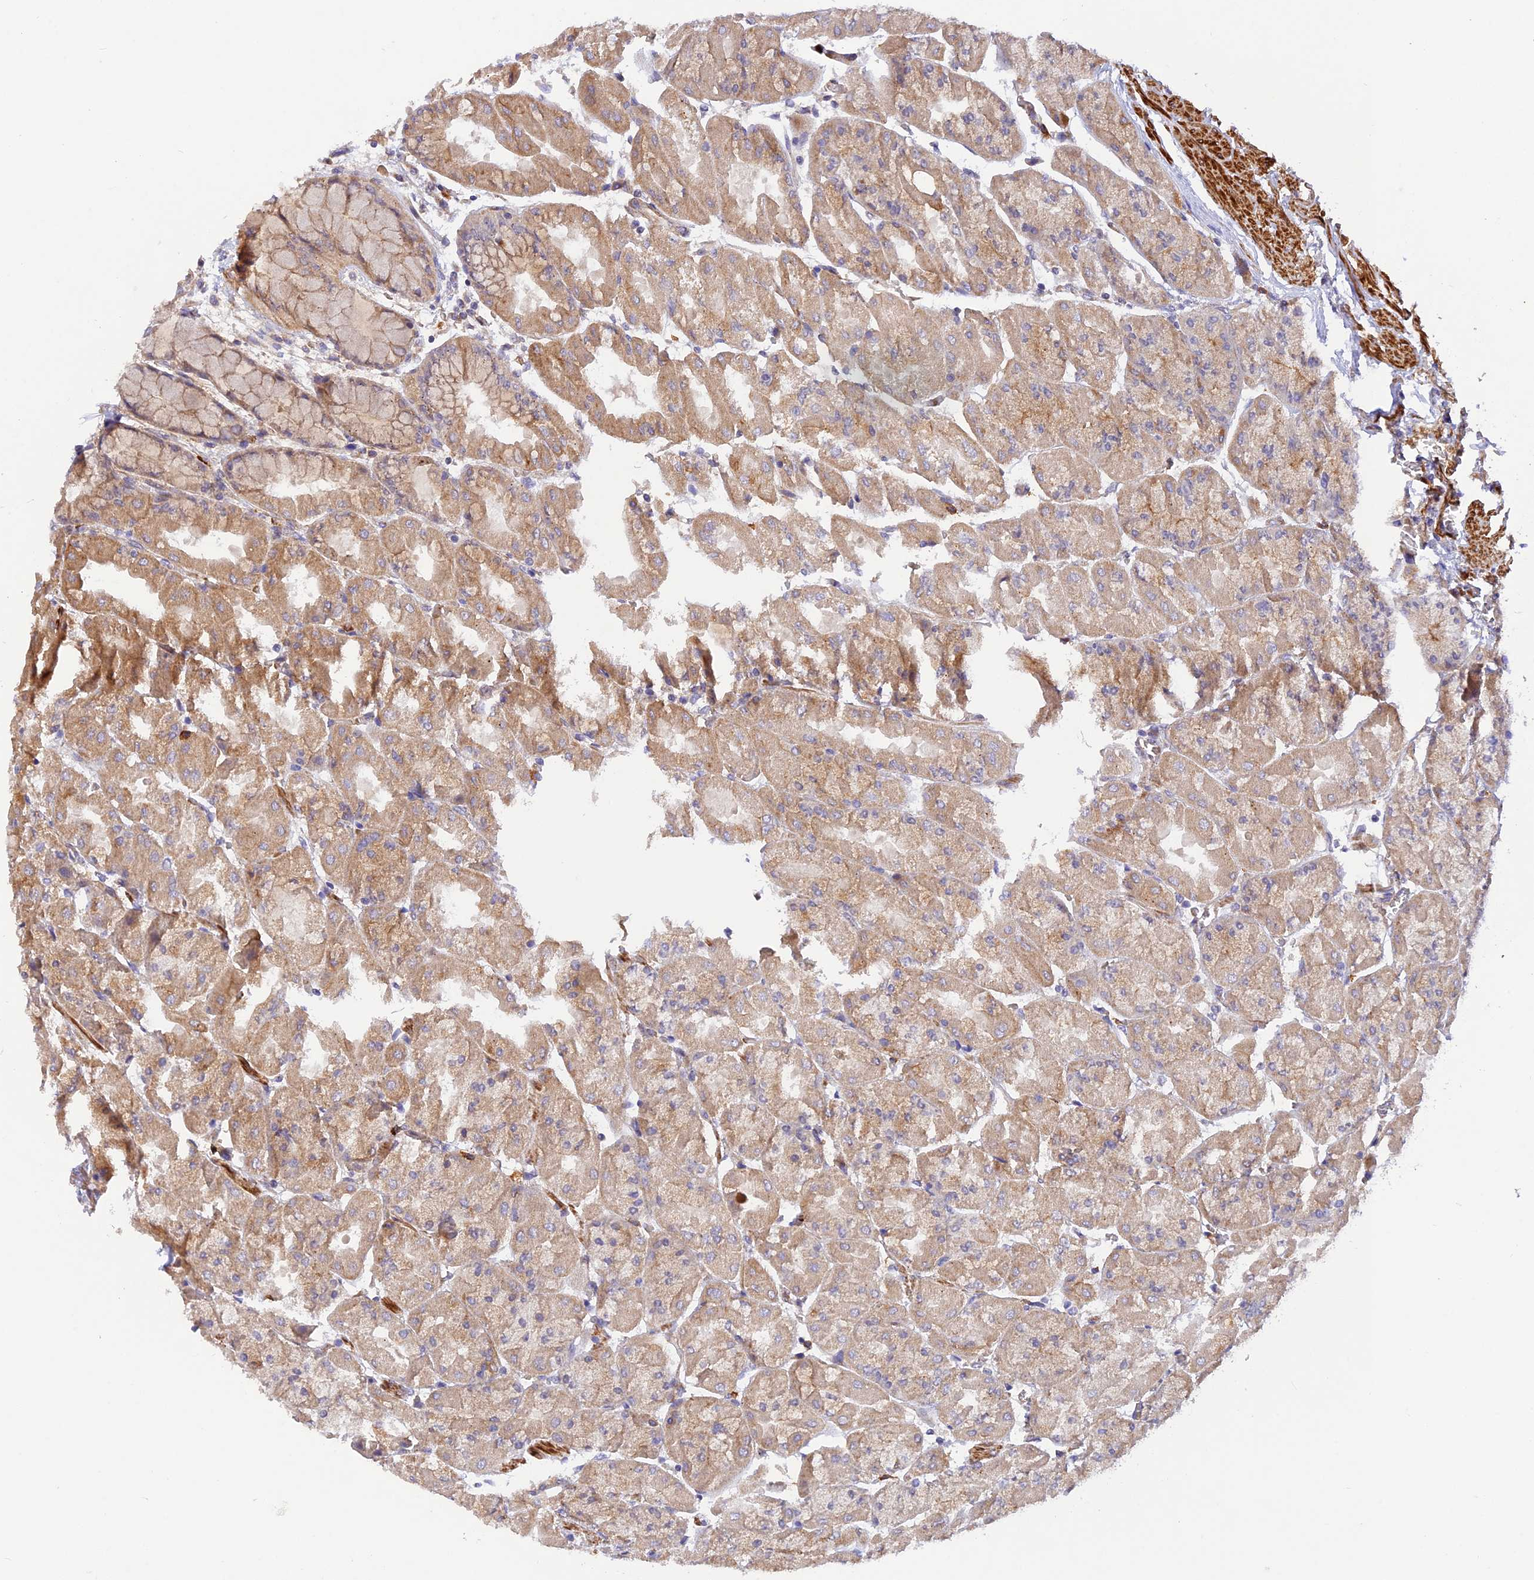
{"staining": {"intensity": "moderate", "quantity": "25%-75%", "location": "cytoplasmic/membranous"}, "tissue": "stomach", "cell_type": "Glandular cells", "image_type": "normal", "snomed": [{"axis": "morphology", "description": "Normal tissue, NOS"}, {"axis": "topography", "description": "Stomach"}], "caption": "Stomach stained with a brown dye exhibits moderate cytoplasmic/membranous positive expression in approximately 25%-75% of glandular cells.", "gene": "WDFY4", "patient": {"sex": "female", "age": 61}}